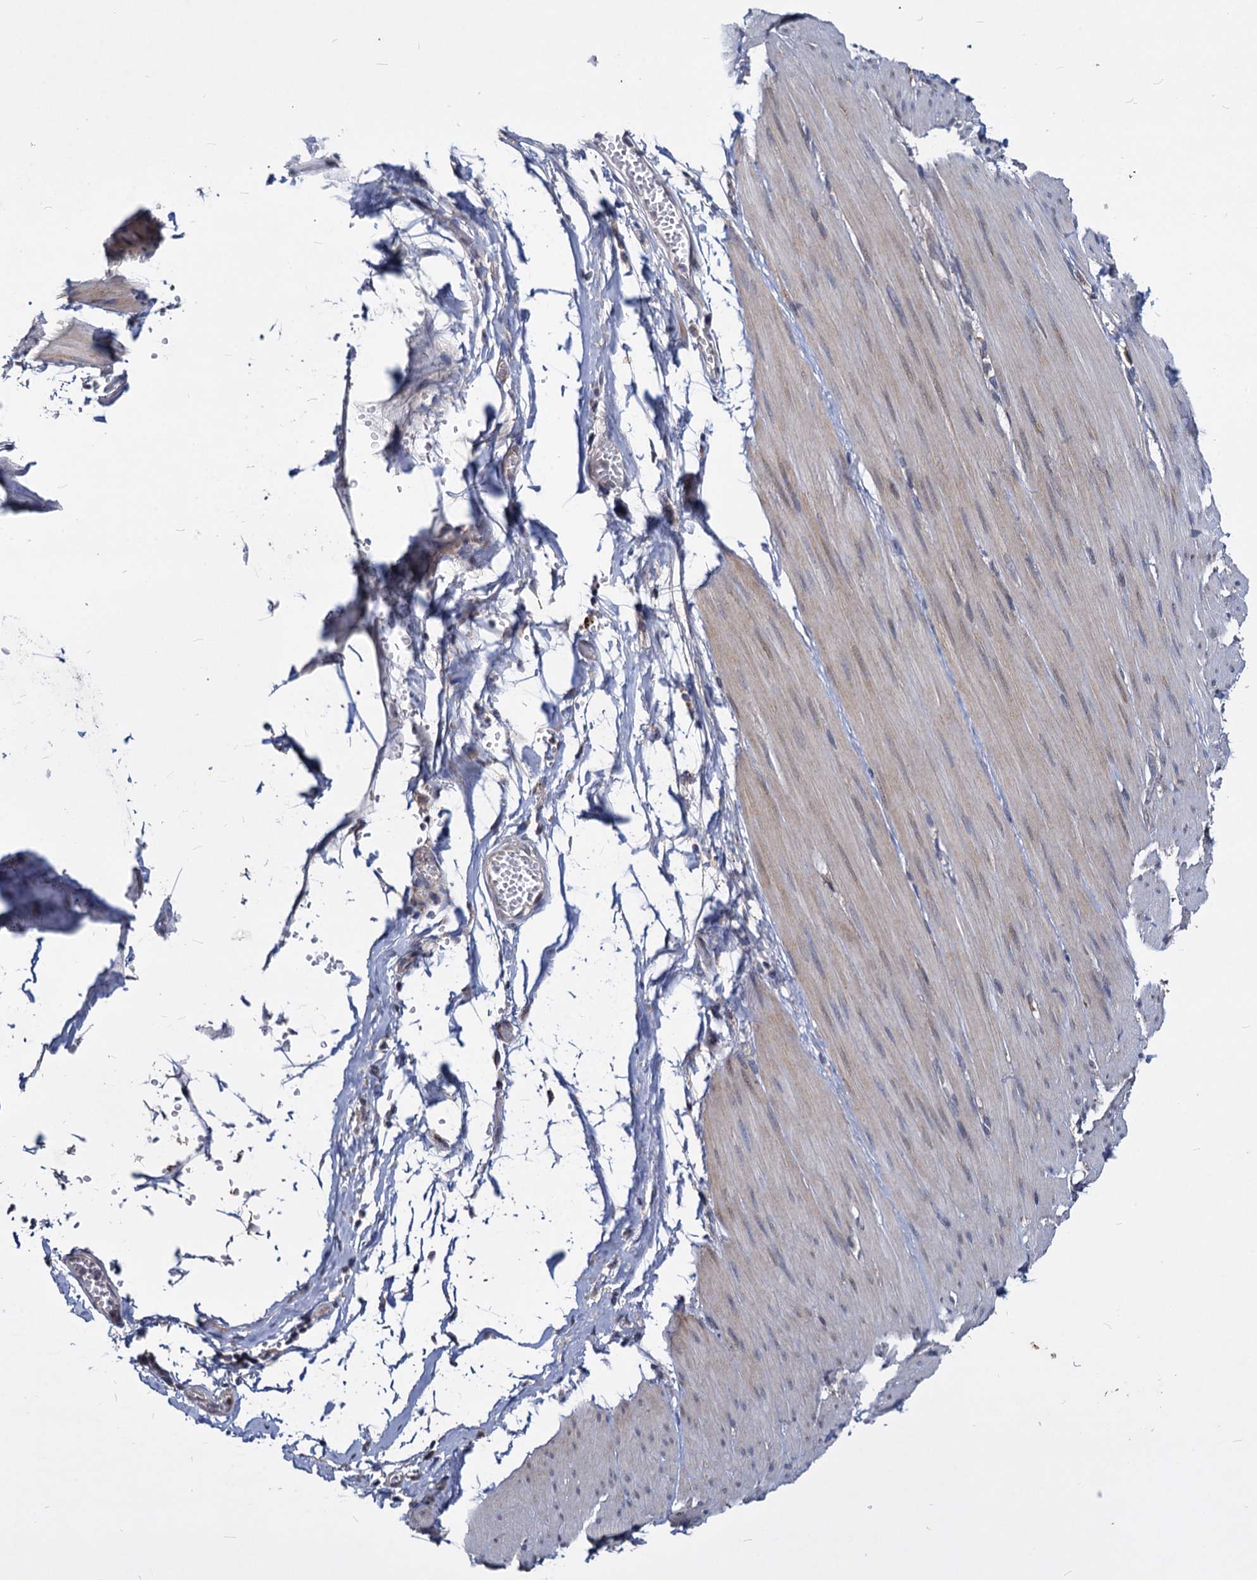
{"staining": {"intensity": "negative", "quantity": "none", "location": "none"}, "tissue": "smooth muscle", "cell_type": "Smooth muscle cells", "image_type": "normal", "snomed": [{"axis": "morphology", "description": "Normal tissue, NOS"}, {"axis": "morphology", "description": "Adenocarcinoma, NOS"}, {"axis": "topography", "description": "Colon"}, {"axis": "topography", "description": "Peripheral nerve tissue"}], "caption": "There is no significant staining in smooth muscle cells of smooth muscle.", "gene": "C11orf86", "patient": {"sex": "male", "age": 14}}